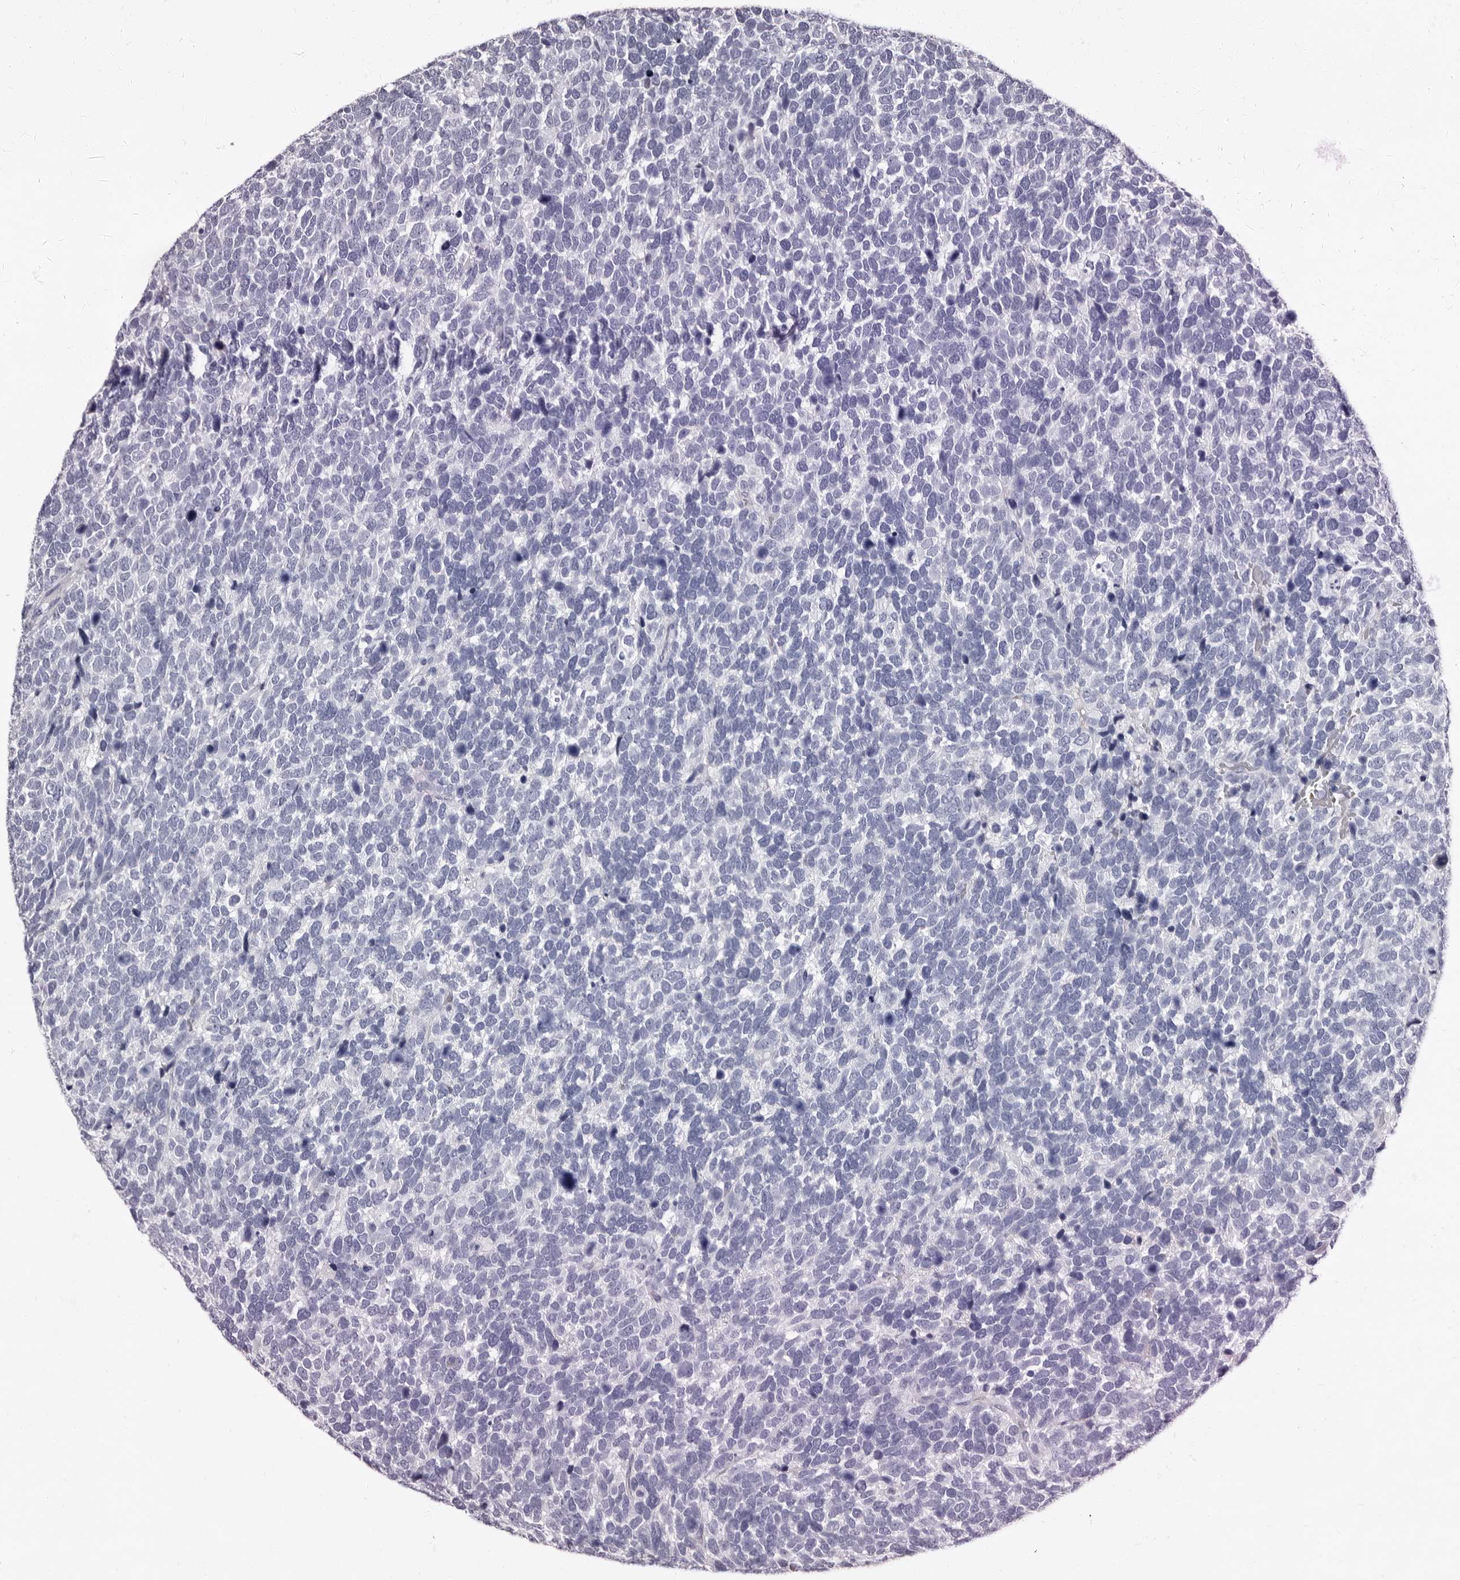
{"staining": {"intensity": "negative", "quantity": "none", "location": "none"}, "tissue": "urothelial cancer", "cell_type": "Tumor cells", "image_type": "cancer", "snomed": [{"axis": "morphology", "description": "Urothelial carcinoma, High grade"}, {"axis": "topography", "description": "Urinary bladder"}], "caption": "Micrograph shows no significant protein positivity in tumor cells of high-grade urothelial carcinoma.", "gene": "BPGM", "patient": {"sex": "female", "age": 82}}